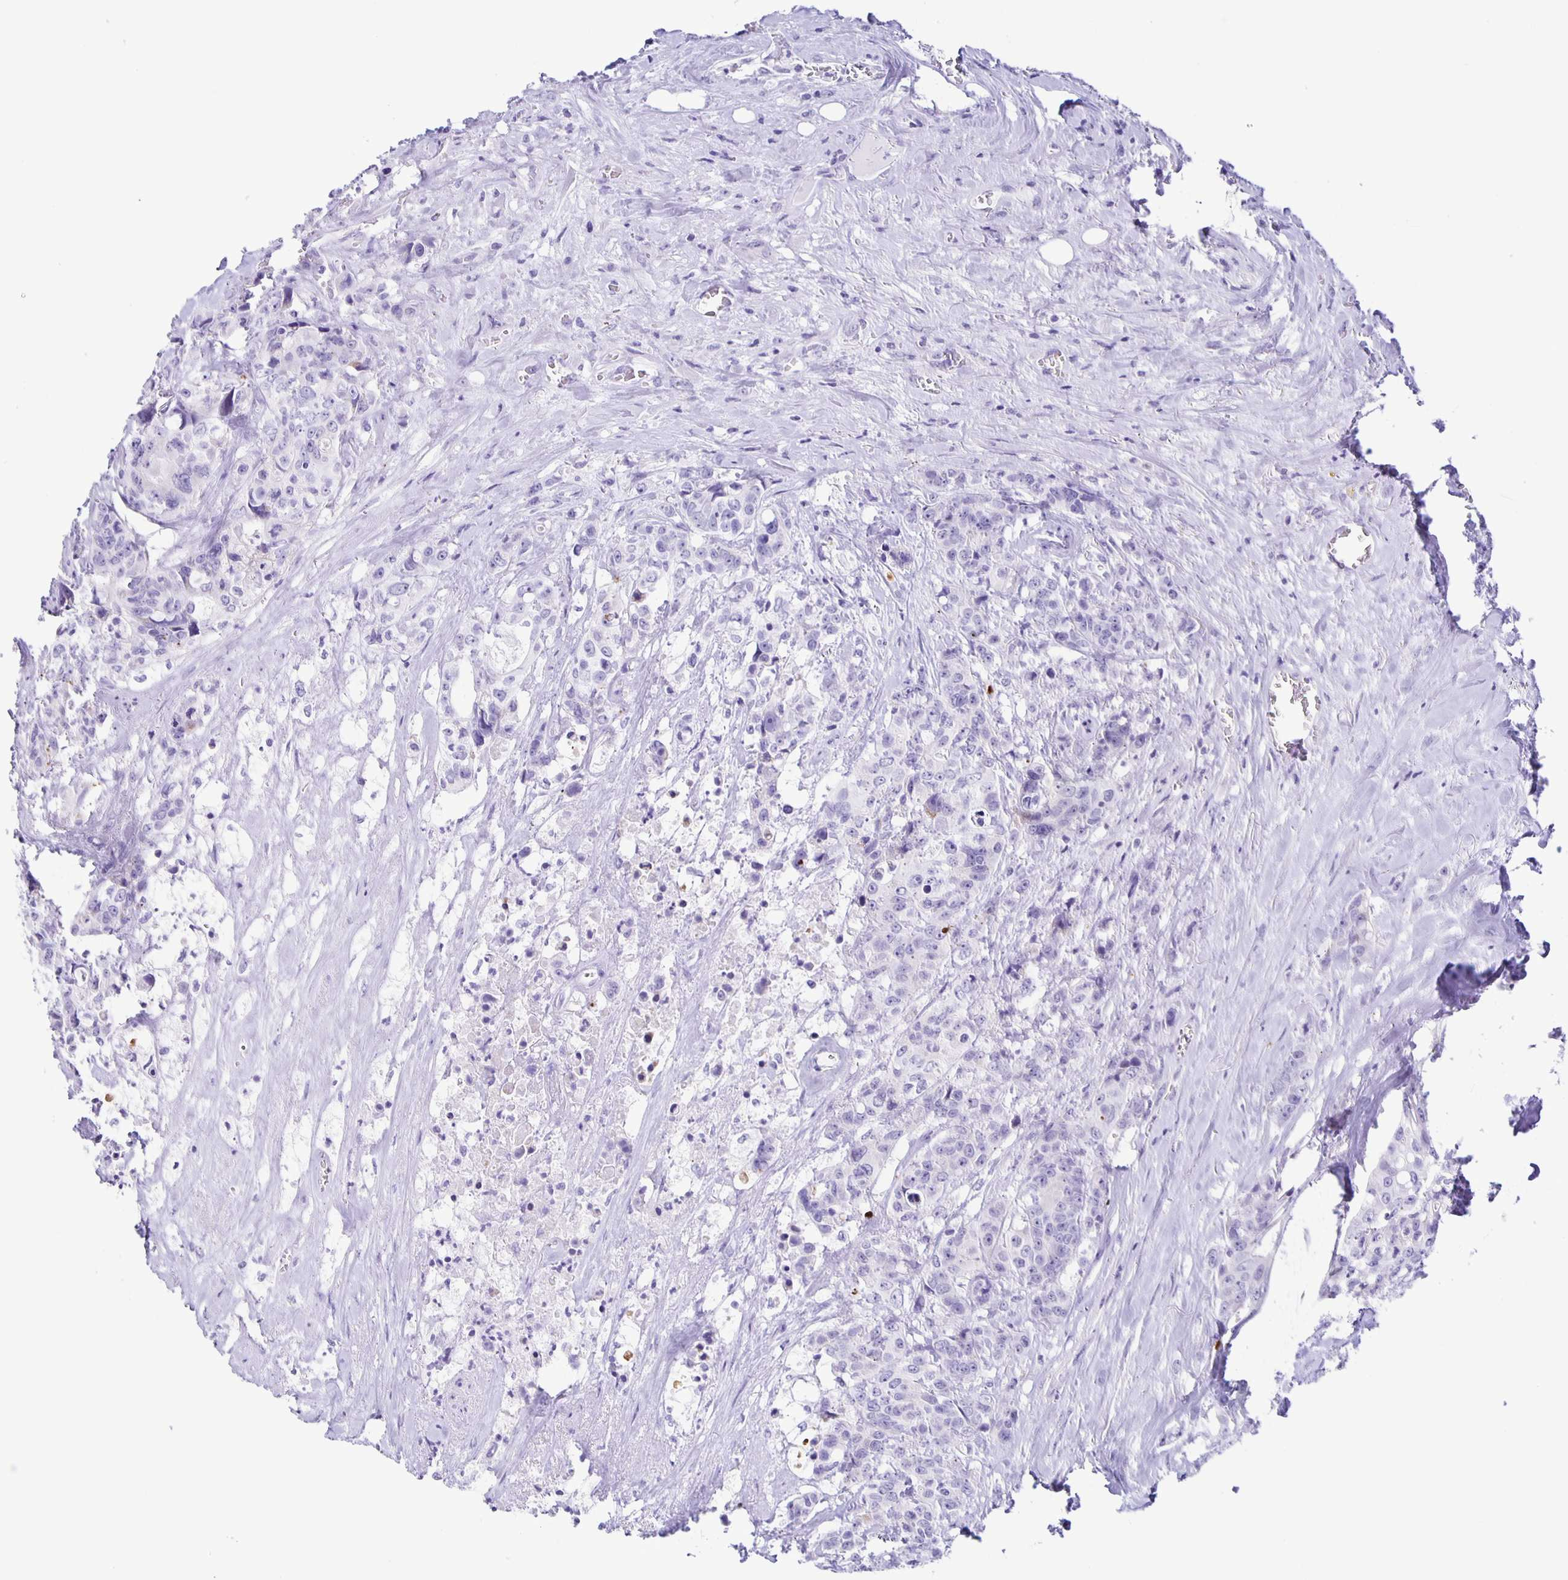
{"staining": {"intensity": "negative", "quantity": "none", "location": "none"}, "tissue": "colorectal cancer", "cell_type": "Tumor cells", "image_type": "cancer", "snomed": [{"axis": "morphology", "description": "Adenocarcinoma, NOS"}, {"axis": "topography", "description": "Rectum"}], "caption": "Immunohistochemistry (IHC) micrograph of human colorectal cancer stained for a protein (brown), which demonstrates no expression in tumor cells.", "gene": "AQP6", "patient": {"sex": "female", "age": 62}}